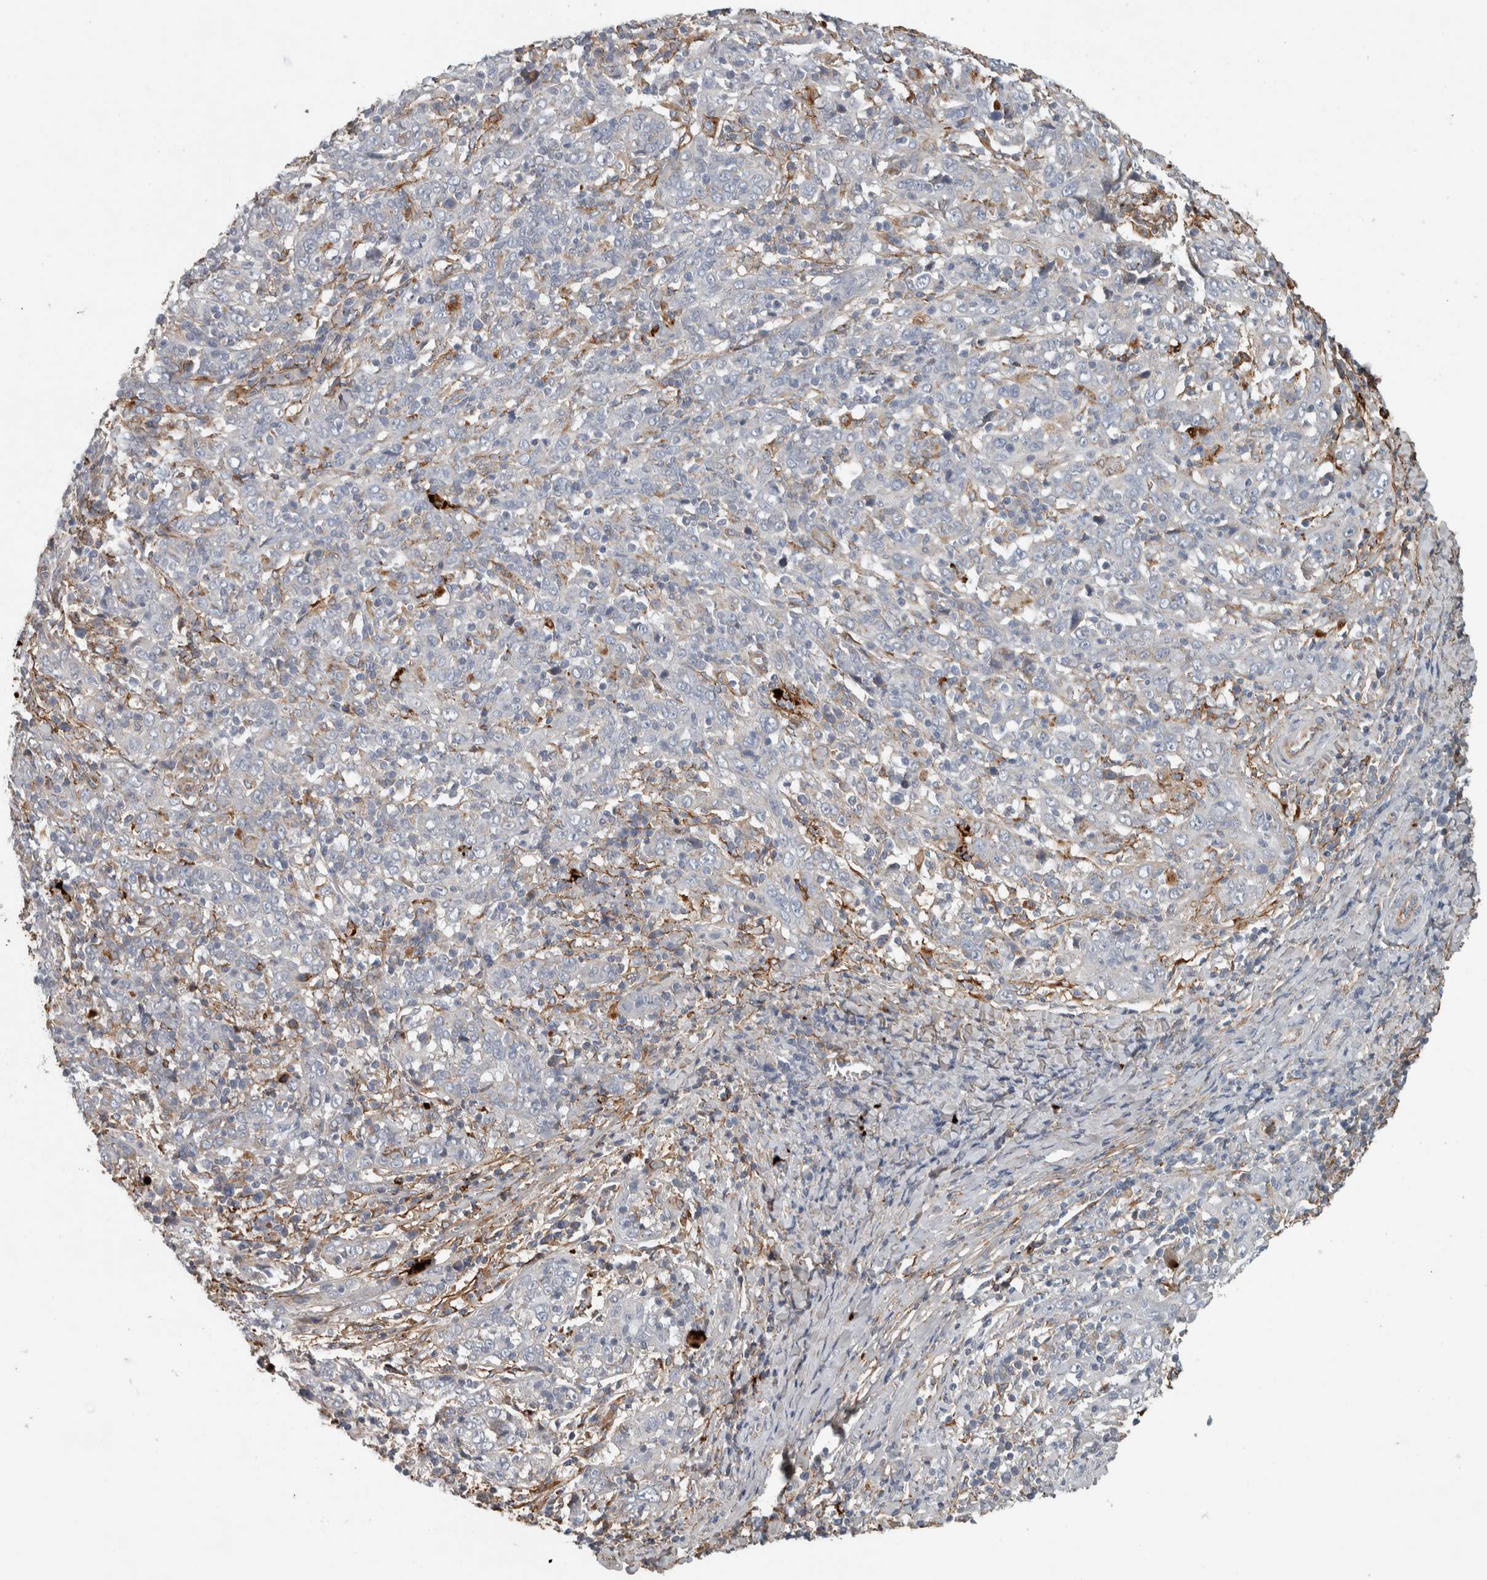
{"staining": {"intensity": "negative", "quantity": "none", "location": "none"}, "tissue": "cervical cancer", "cell_type": "Tumor cells", "image_type": "cancer", "snomed": [{"axis": "morphology", "description": "Squamous cell carcinoma, NOS"}, {"axis": "topography", "description": "Cervix"}], "caption": "Cervical cancer (squamous cell carcinoma) was stained to show a protein in brown. There is no significant staining in tumor cells.", "gene": "FN1", "patient": {"sex": "female", "age": 46}}